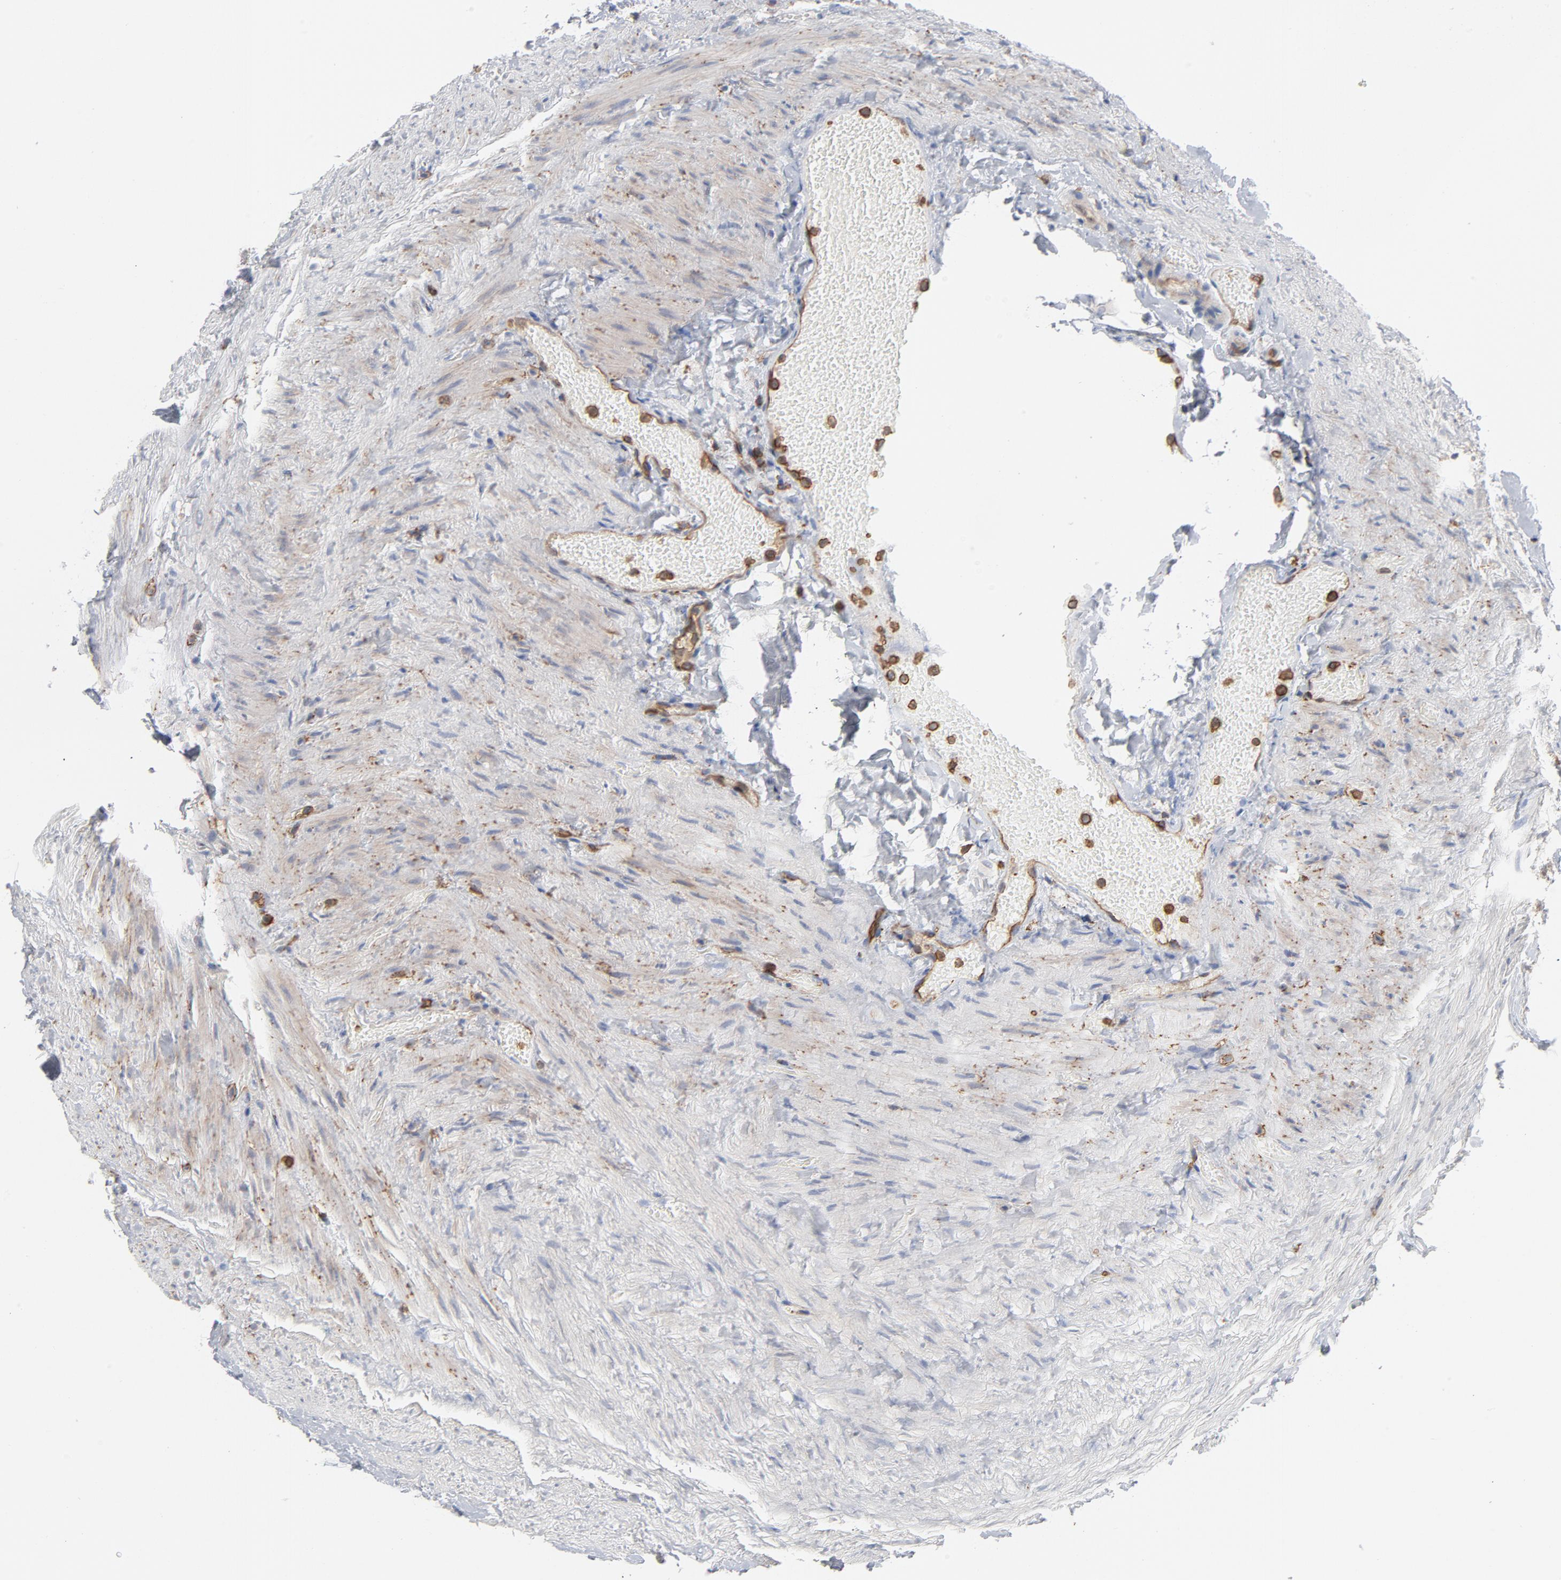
{"staining": {"intensity": "moderate", "quantity": ">75%", "location": "cytoplasmic/membranous"}, "tissue": "gallbladder", "cell_type": "Glandular cells", "image_type": "normal", "snomed": [{"axis": "morphology", "description": "Normal tissue, NOS"}, {"axis": "topography", "description": "Gallbladder"}], "caption": "Protein analysis of benign gallbladder exhibits moderate cytoplasmic/membranous positivity in approximately >75% of glandular cells.", "gene": "OXA1L", "patient": {"sex": "female", "age": 24}}